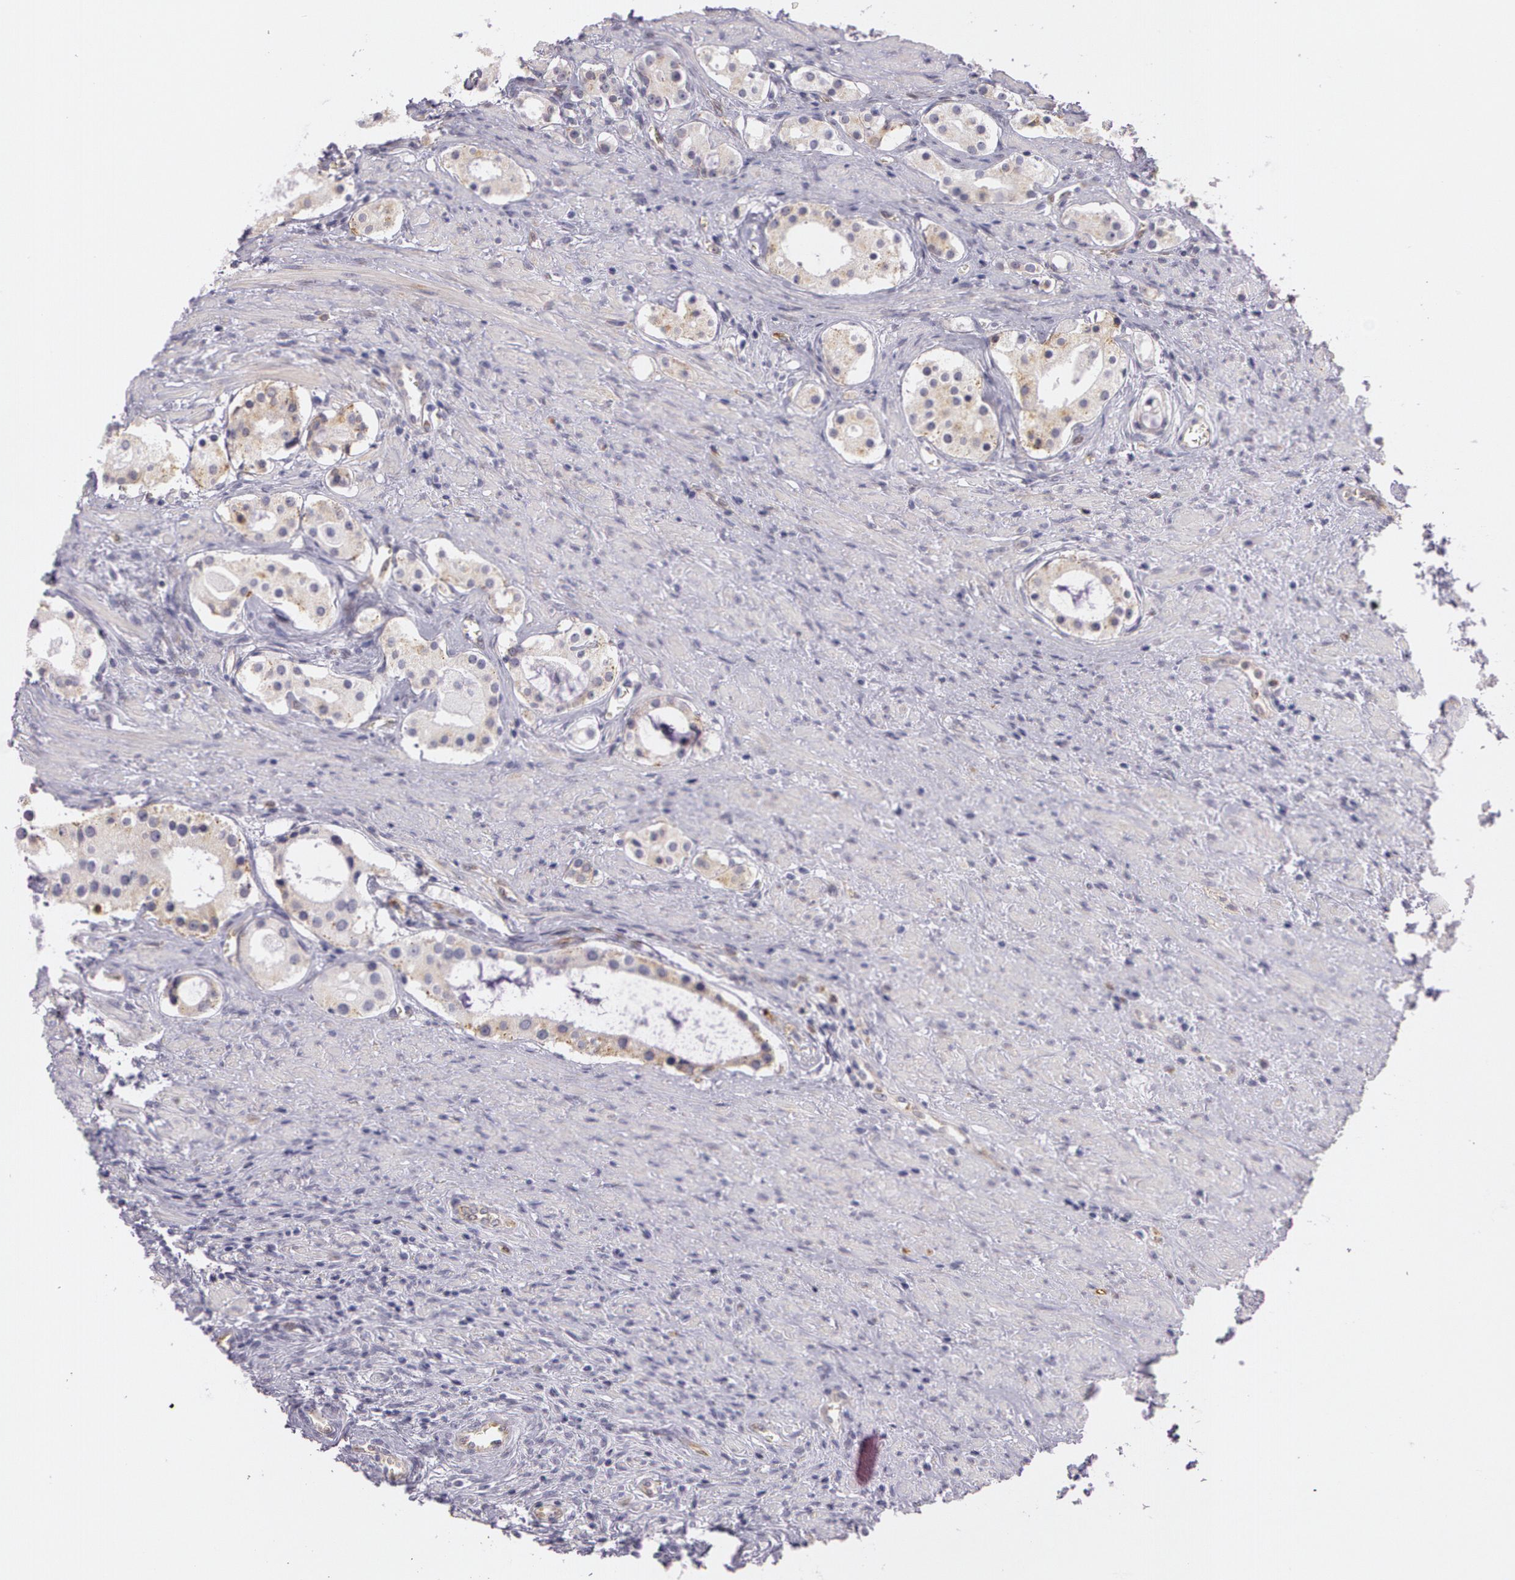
{"staining": {"intensity": "weak", "quantity": "25%-75%", "location": "cytoplasmic/membranous"}, "tissue": "prostate cancer", "cell_type": "Tumor cells", "image_type": "cancer", "snomed": [{"axis": "morphology", "description": "Adenocarcinoma, Medium grade"}, {"axis": "topography", "description": "Prostate"}], "caption": "There is low levels of weak cytoplasmic/membranous expression in tumor cells of prostate cancer (adenocarcinoma (medium-grade)), as demonstrated by immunohistochemical staining (brown color).", "gene": "APP", "patient": {"sex": "male", "age": 73}}